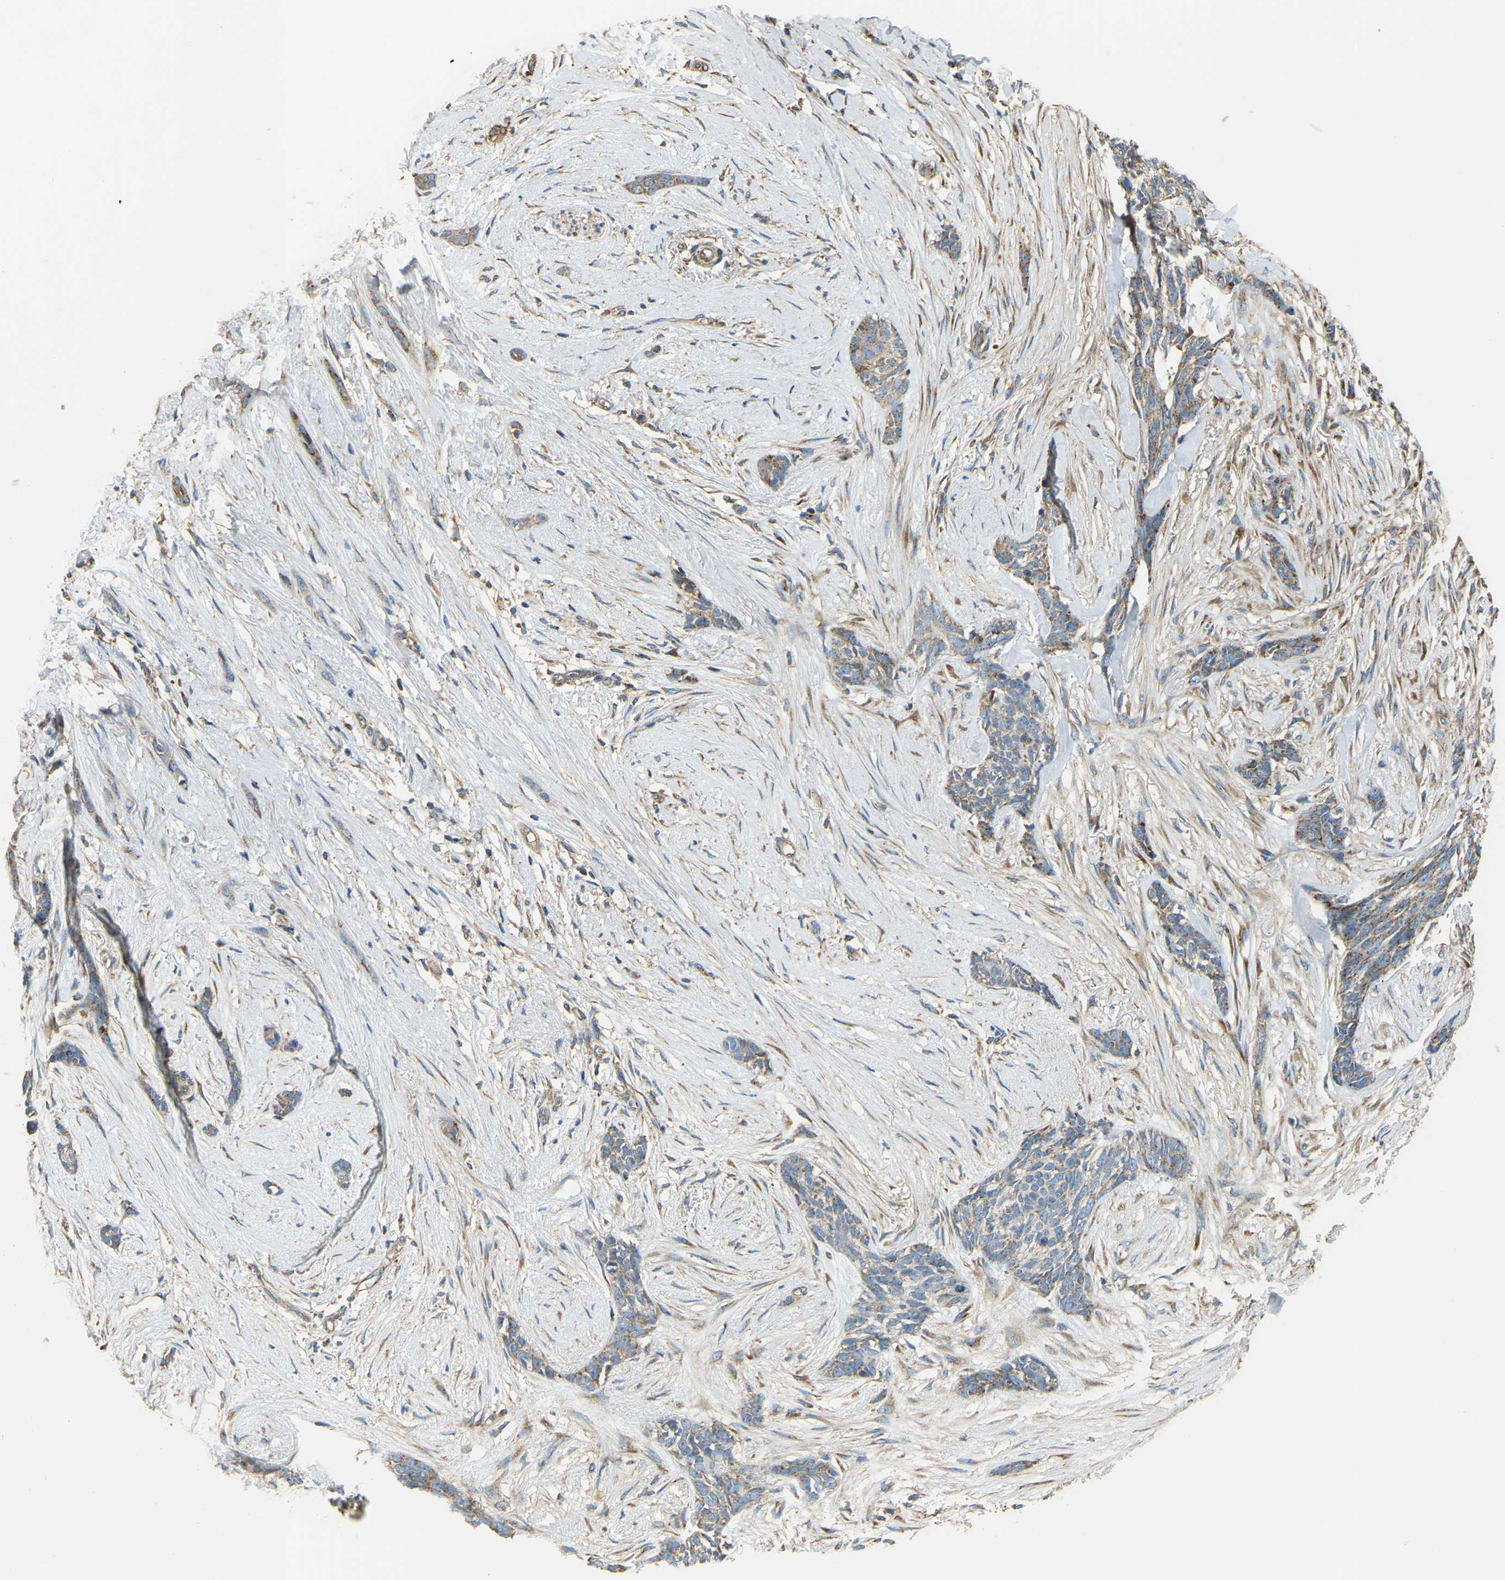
{"staining": {"intensity": "moderate", "quantity": "25%-75%", "location": "cytoplasmic/membranous"}, "tissue": "skin cancer", "cell_type": "Tumor cells", "image_type": "cancer", "snomed": [{"axis": "morphology", "description": "Basal cell carcinoma"}, {"axis": "morphology", "description": "Adnexal tumor, benign"}, {"axis": "topography", "description": "Skin"}], "caption": "Human skin cancer (benign adnexal tumor) stained for a protein (brown) reveals moderate cytoplasmic/membranous positive expression in approximately 25%-75% of tumor cells.", "gene": "PSMD7", "patient": {"sex": "female", "age": 42}}